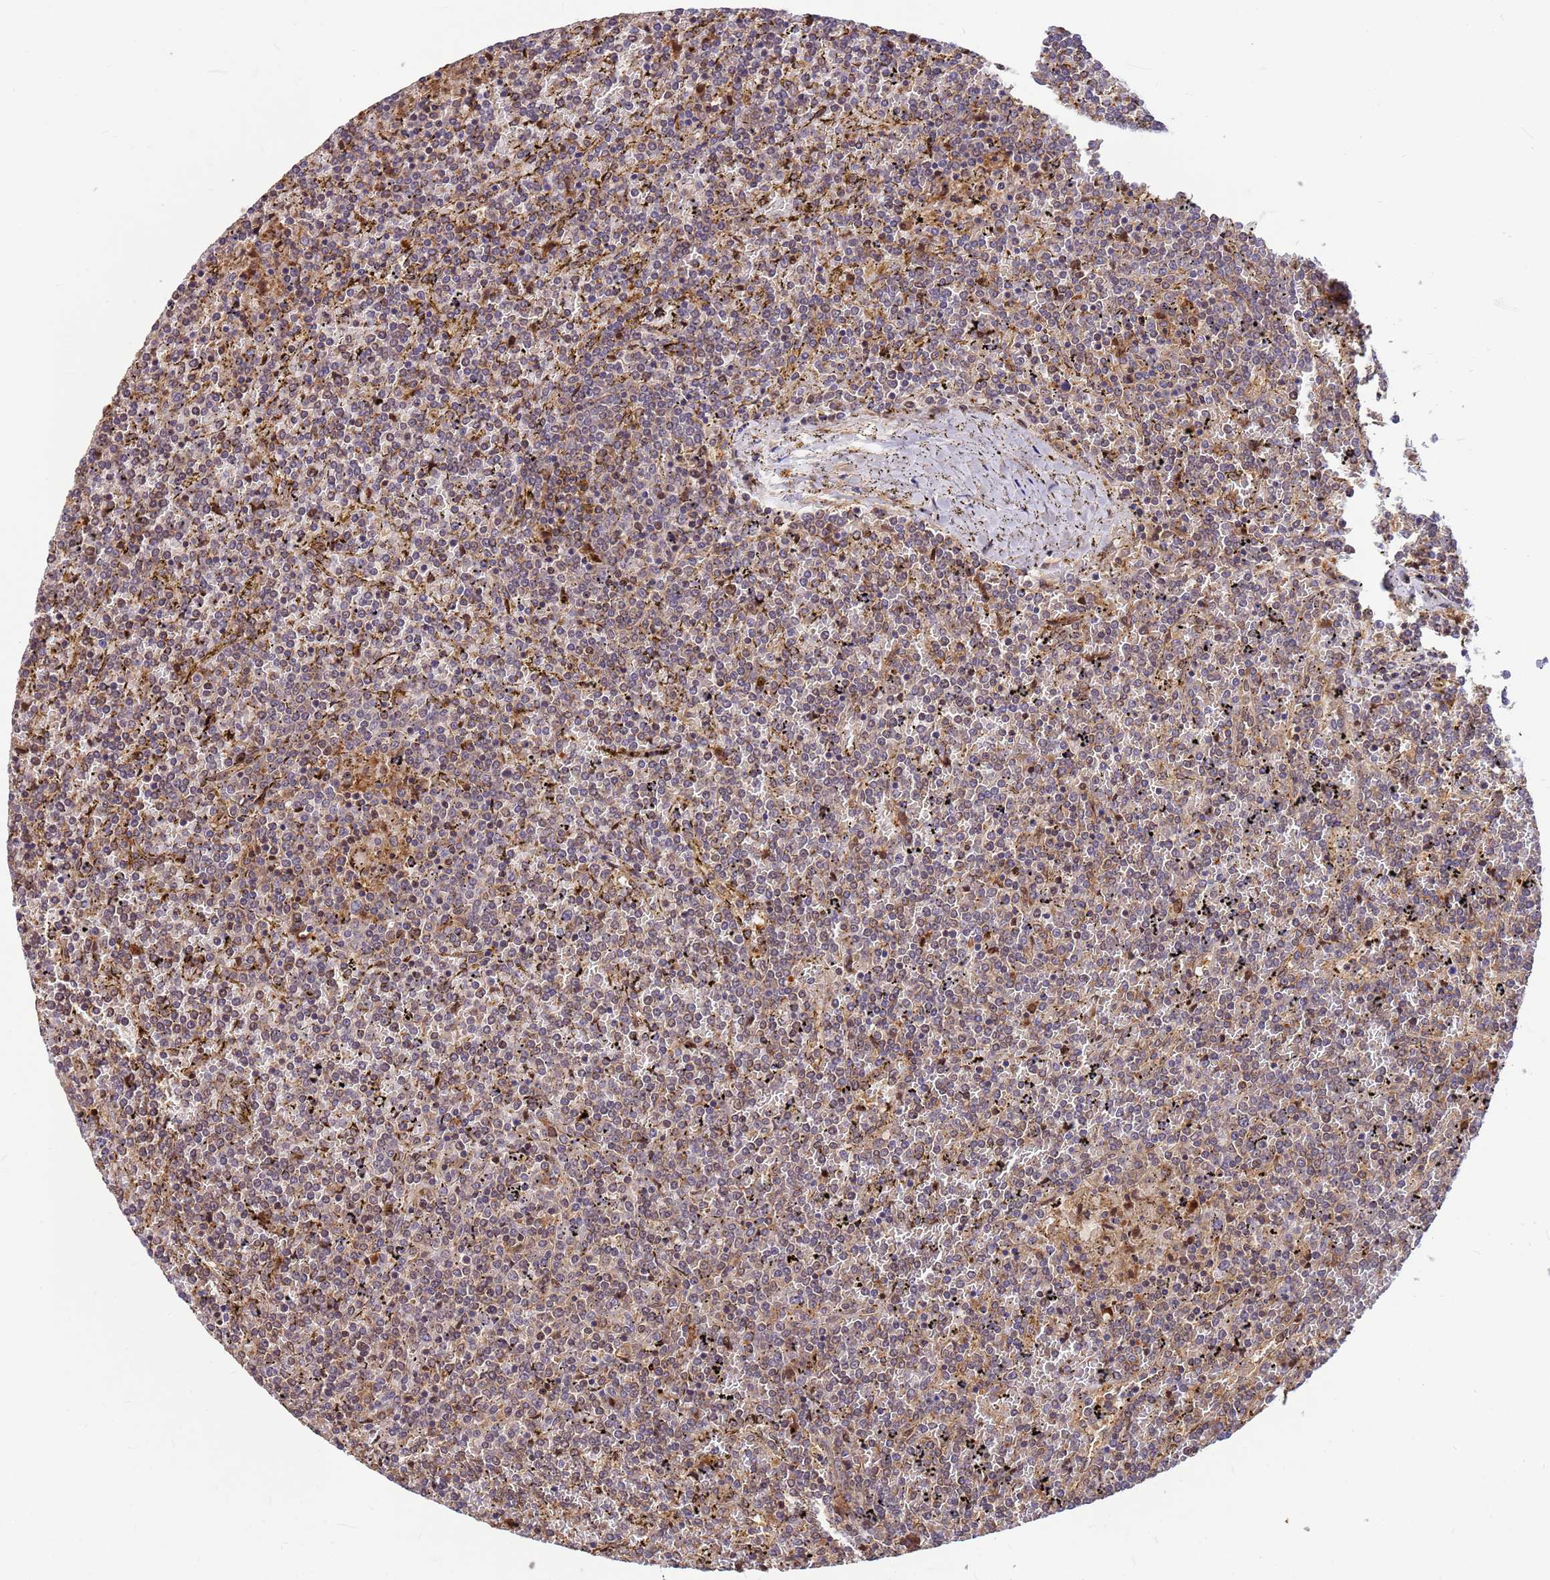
{"staining": {"intensity": "weak", "quantity": "25%-75%", "location": "cytoplasmic/membranous"}, "tissue": "lymphoma", "cell_type": "Tumor cells", "image_type": "cancer", "snomed": [{"axis": "morphology", "description": "Malignant lymphoma, non-Hodgkin's type, Low grade"}, {"axis": "topography", "description": "Spleen"}], "caption": "Lymphoma tissue shows weak cytoplasmic/membranous staining in about 25%-75% of tumor cells", "gene": "DUS4L", "patient": {"sex": "female", "age": 19}}